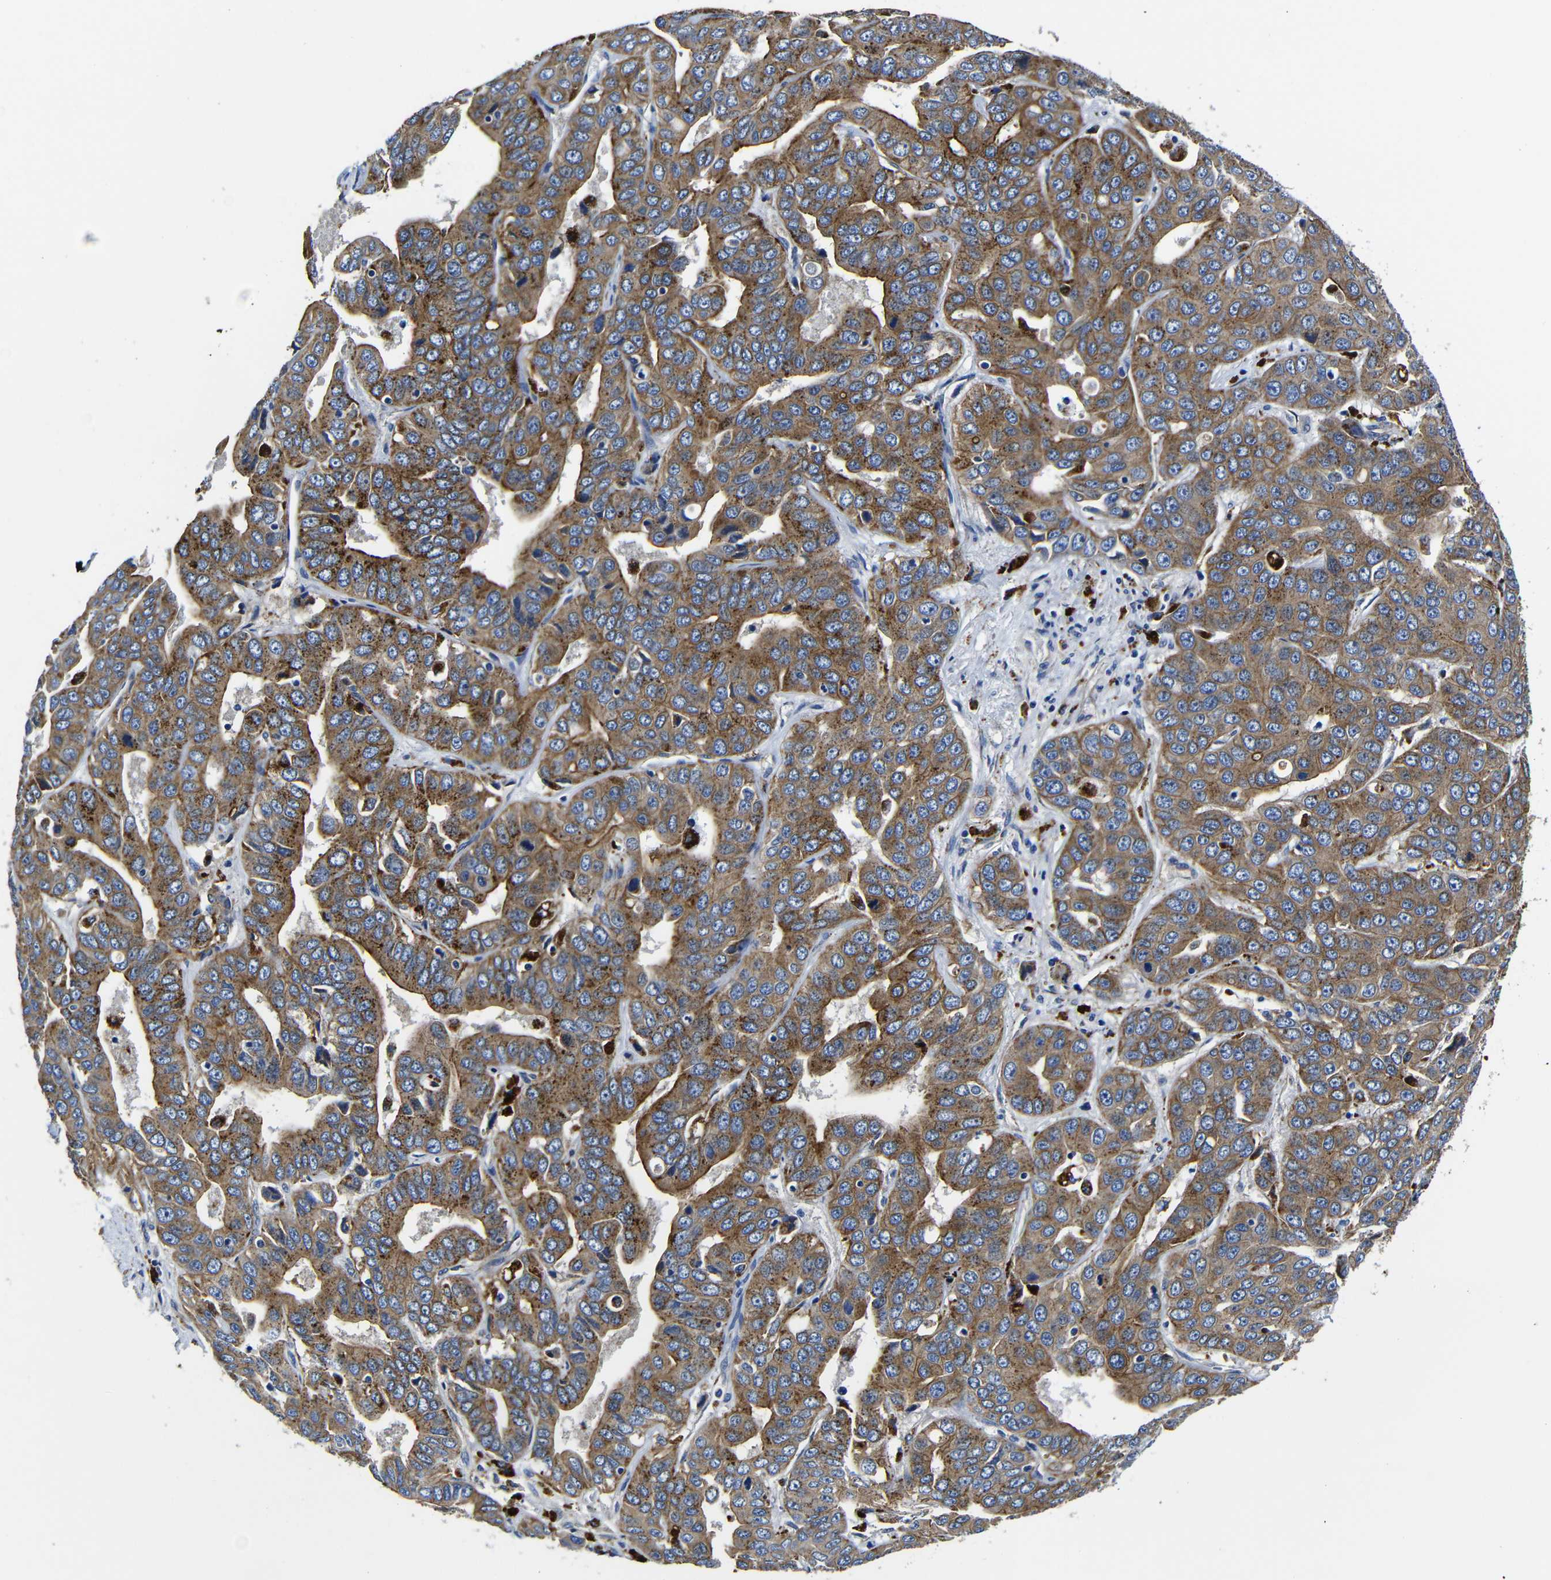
{"staining": {"intensity": "moderate", "quantity": ">75%", "location": "cytoplasmic/membranous"}, "tissue": "liver cancer", "cell_type": "Tumor cells", "image_type": "cancer", "snomed": [{"axis": "morphology", "description": "Cholangiocarcinoma"}, {"axis": "topography", "description": "Liver"}], "caption": "An IHC histopathology image of tumor tissue is shown. Protein staining in brown shows moderate cytoplasmic/membranous positivity in liver cancer (cholangiocarcinoma) within tumor cells.", "gene": "GIMAP2", "patient": {"sex": "female", "age": 52}}